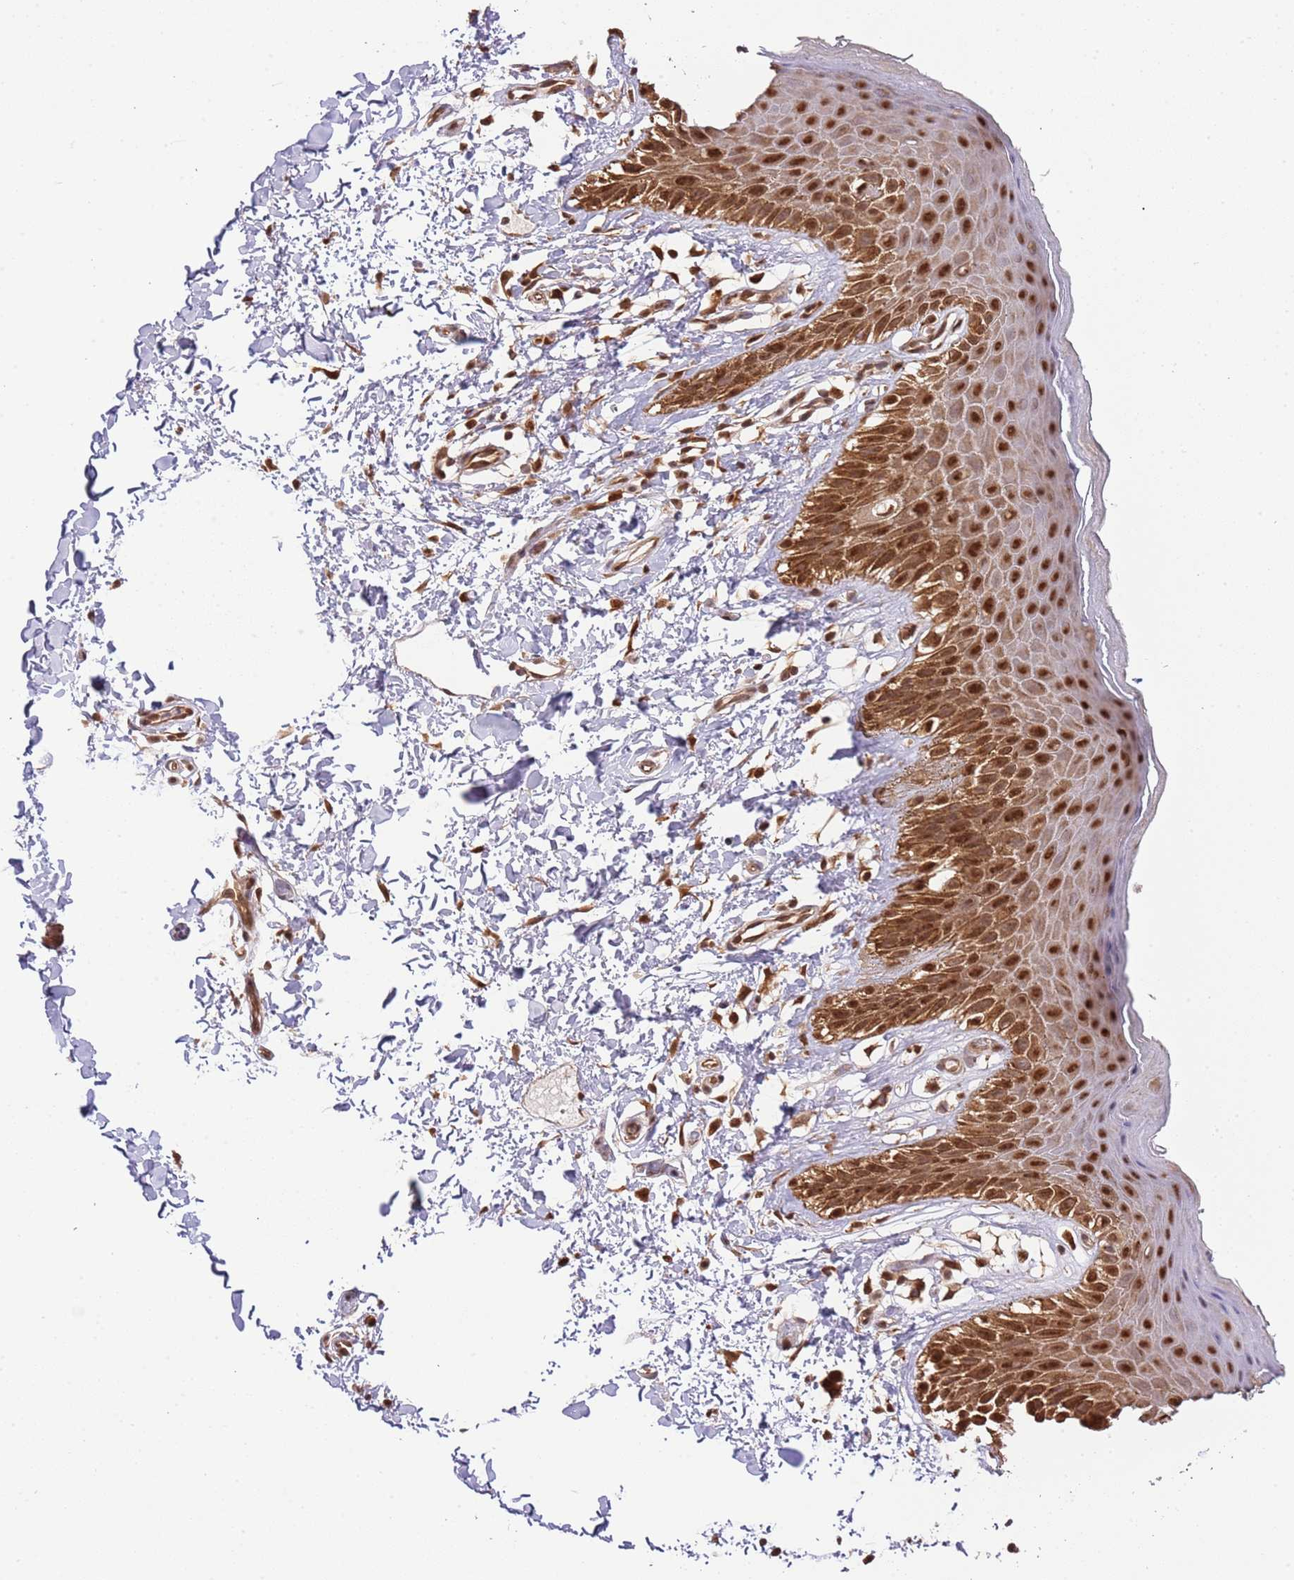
{"staining": {"intensity": "strong", "quantity": ">75%", "location": "cytoplasmic/membranous,nuclear"}, "tissue": "skin", "cell_type": "Epidermal cells", "image_type": "normal", "snomed": [{"axis": "morphology", "description": "Normal tissue, NOS"}, {"axis": "topography", "description": "Anal"}], "caption": "Immunohistochemical staining of unremarkable human skin shows high levels of strong cytoplasmic/membranous,nuclear positivity in about >75% of epidermal cells.", "gene": "PLSCR5", "patient": {"sex": "male", "age": 44}}